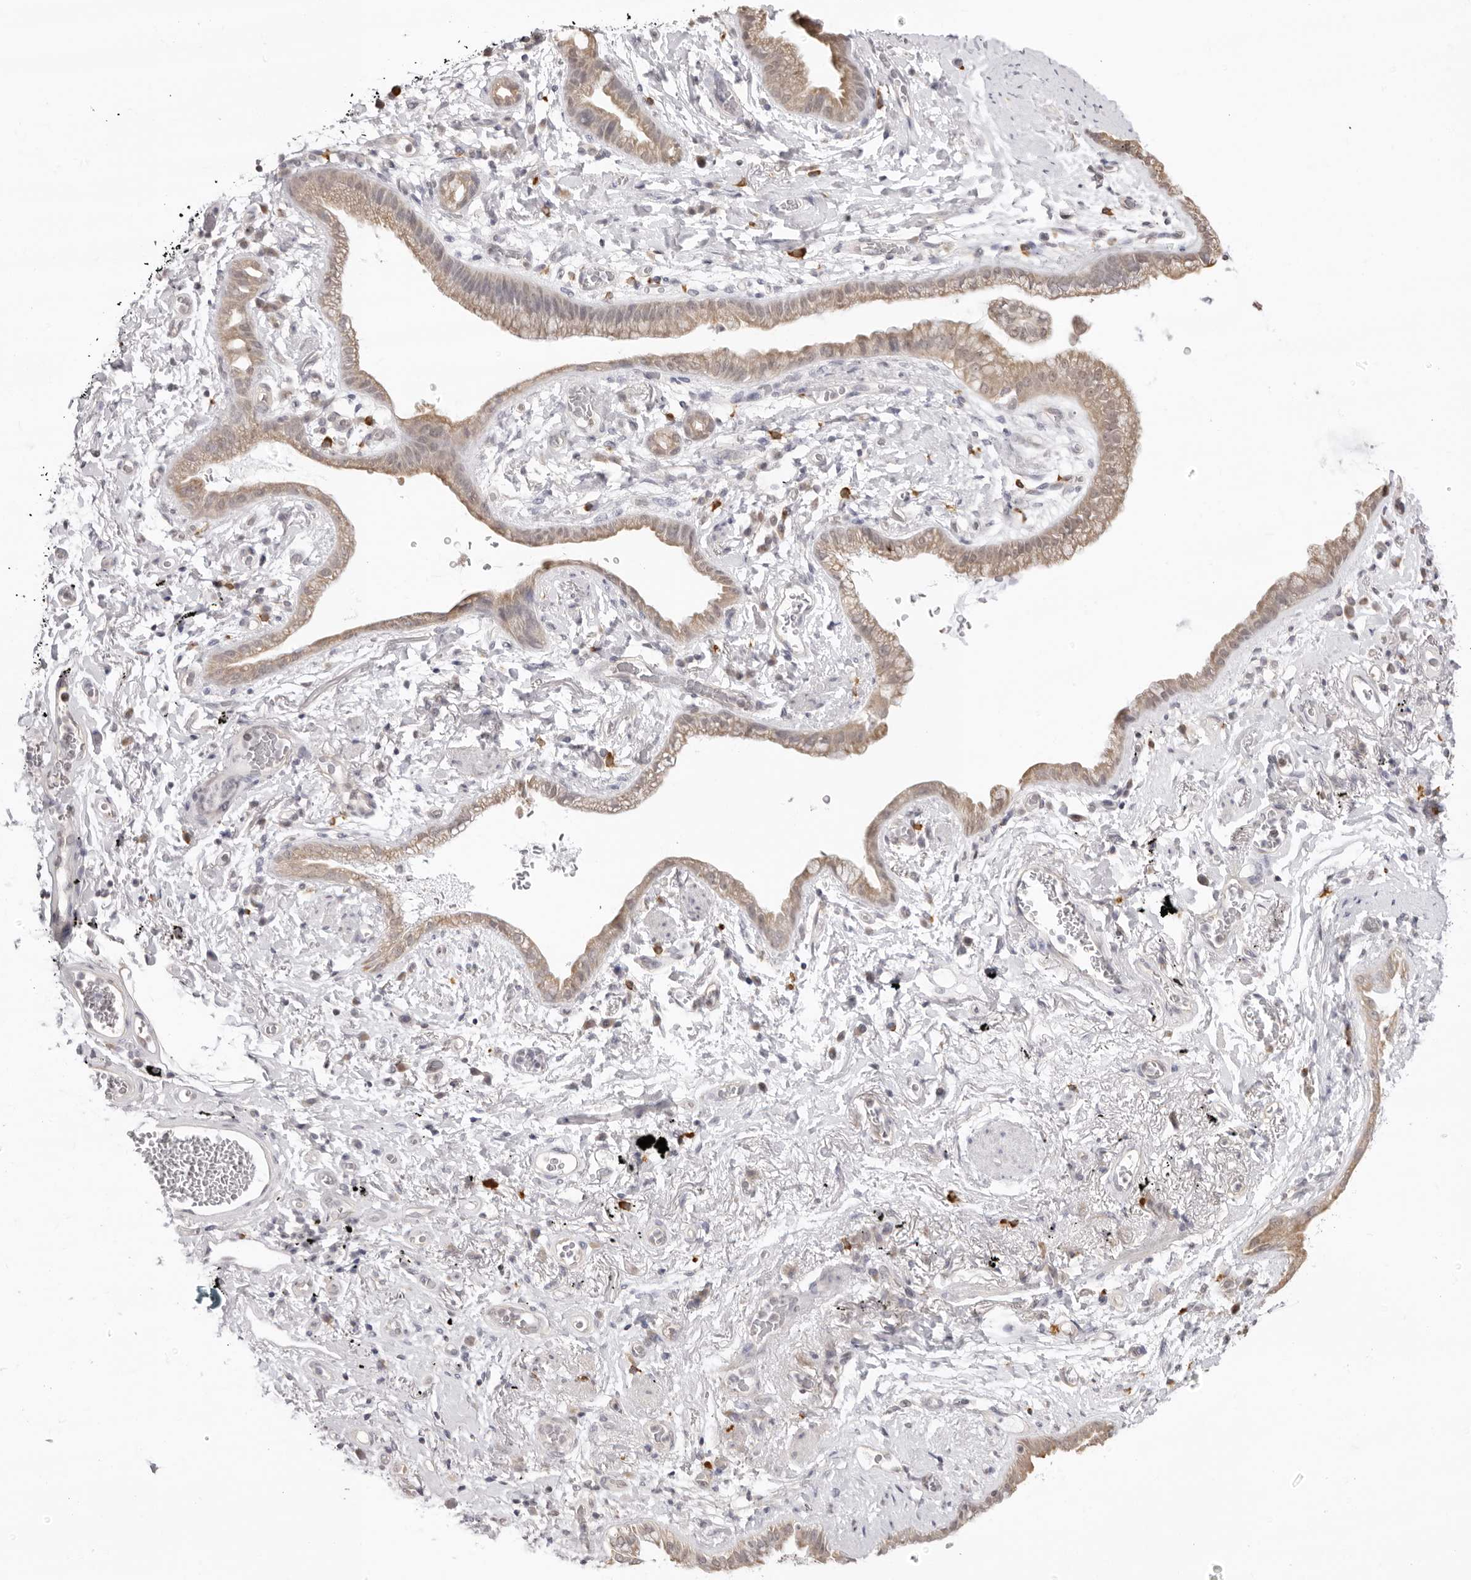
{"staining": {"intensity": "weak", "quantity": ">75%", "location": "cytoplasmic/membranous"}, "tissue": "lung cancer", "cell_type": "Tumor cells", "image_type": "cancer", "snomed": [{"axis": "morphology", "description": "Adenocarcinoma, NOS"}, {"axis": "topography", "description": "Lung"}], "caption": "Adenocarcinoma (lung) stained with a brown dye displays weak cytoplasmic/membranous positive staining in about >75% of tumor cells.", "gene": "FDPS", "patient": {"sex": "female", "age": 70}}